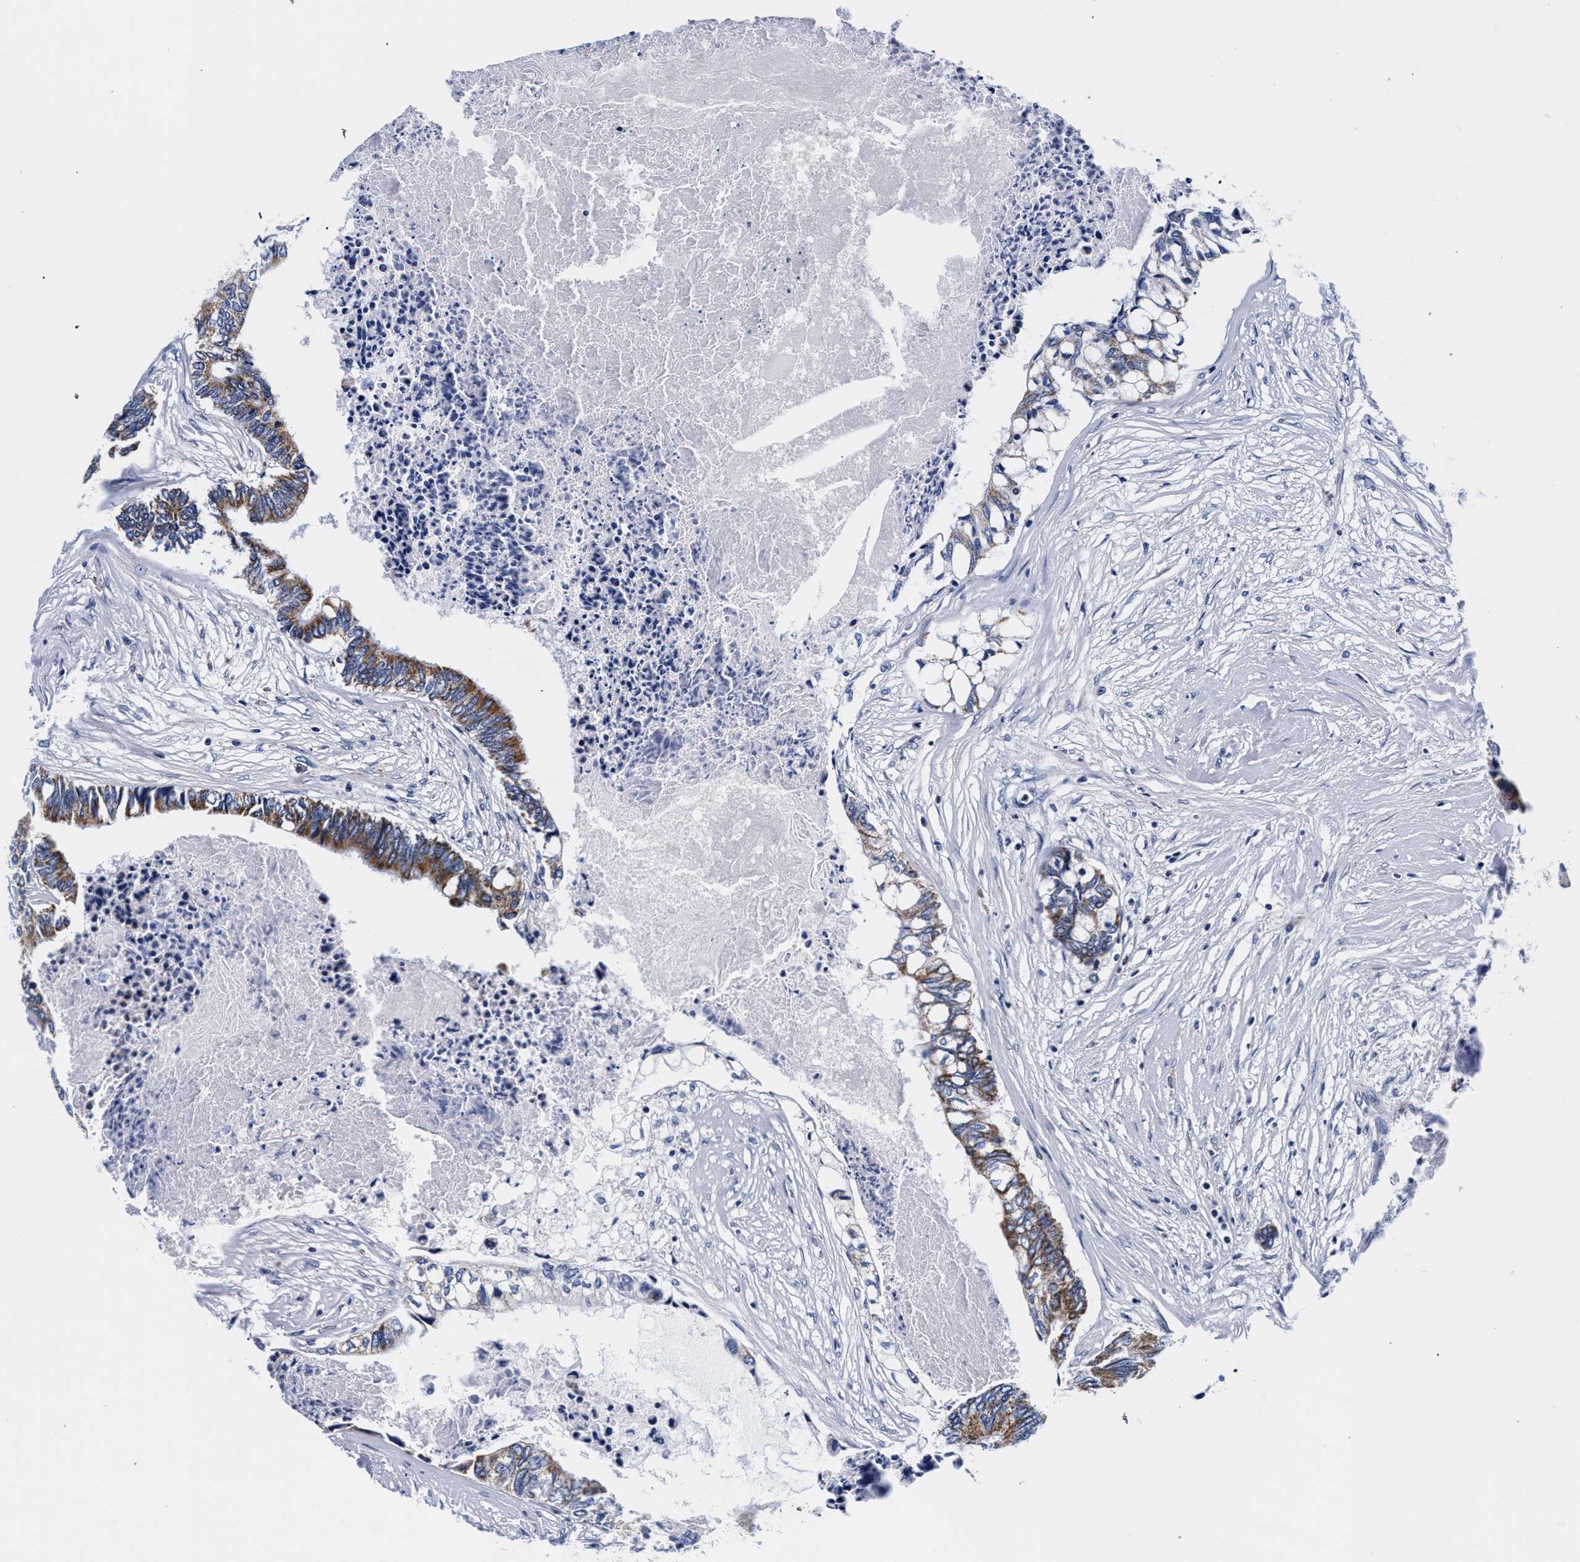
{"staining": {"intensity": "strong", "quantity": ">75%", "location": "cytoplasmic/membranous"}, "tissue": "colorectal cancer", "cell_type": "Tumor cells", "image_type": "cancer", "snomed": [{"axis": "morphology", "description": "Adenocarcinoma, NOS"}, {"axis": "topography", "description": "Rectum"}], "caption": "Immunohistochemical staining of colorectal cancer reveals high levels of strong cytoplasmic/membranous protein expression in approximately >75% of tumor cells.", "gene": "RAB3B", "patient": {"sex": "male", "age": 63}}